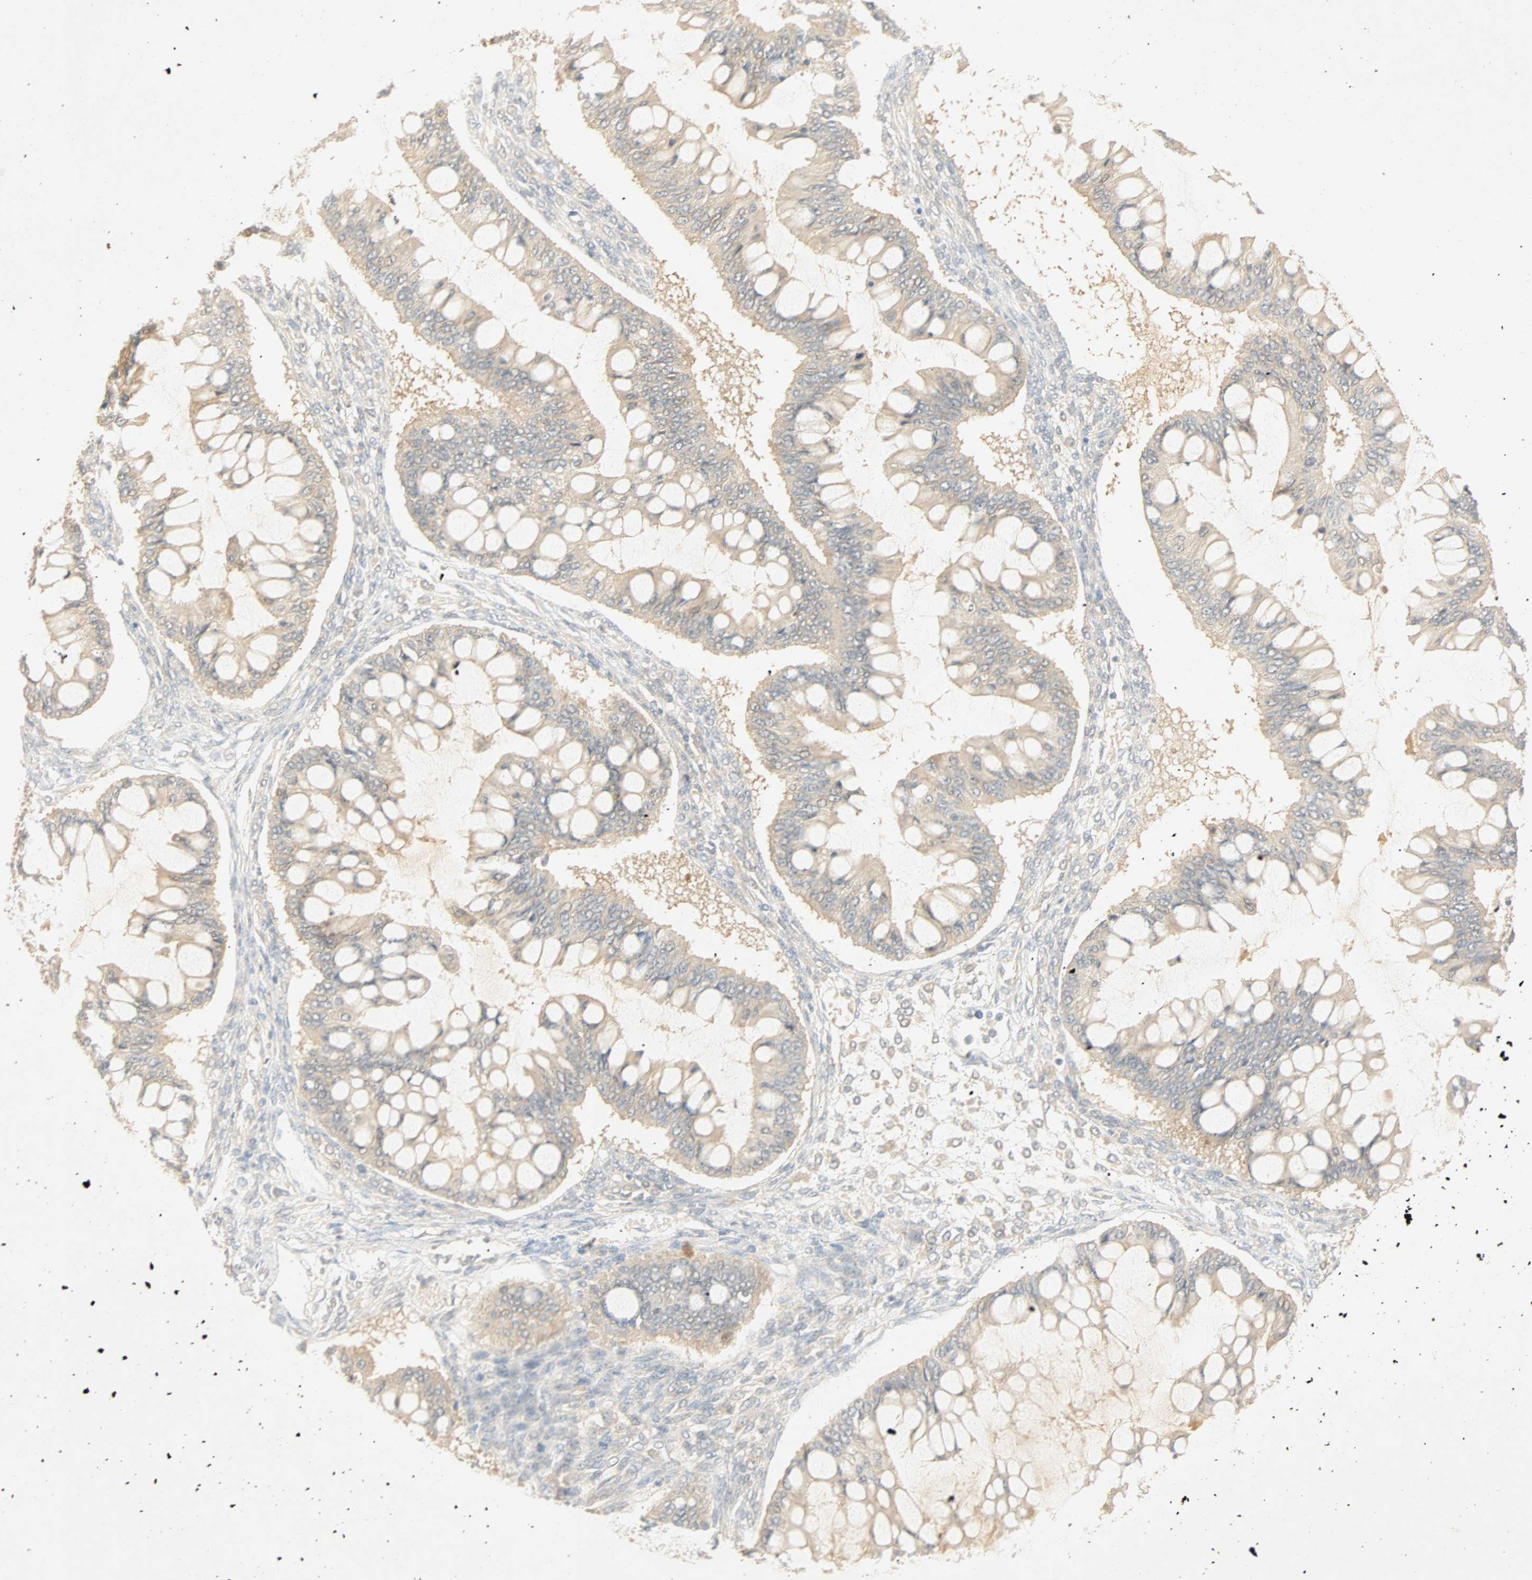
{"staining": {"intensity": "weak", "quantity": ">75%", "location": "cytoplasmic/membranous"}, "tissue": "ovarian cancer", "cell_type": "Tumor cells", "image_type": "cancer", "snomed": [{"axis": "morphology", "description": "Cystadenocarcinoma, mucinous, NOS"}, {"axis": "topography", "description": "Ovary"}], "caption": "An image showing weak cytoplasmic/membranous staining in approximately >75% of tumor cells in mucinous cystadenocarcinoma (ovarian), as visualized by brown immunohistochemical staining.", "gene": "SELENBP1", "patient": {"sex": "female", "age": 73}}